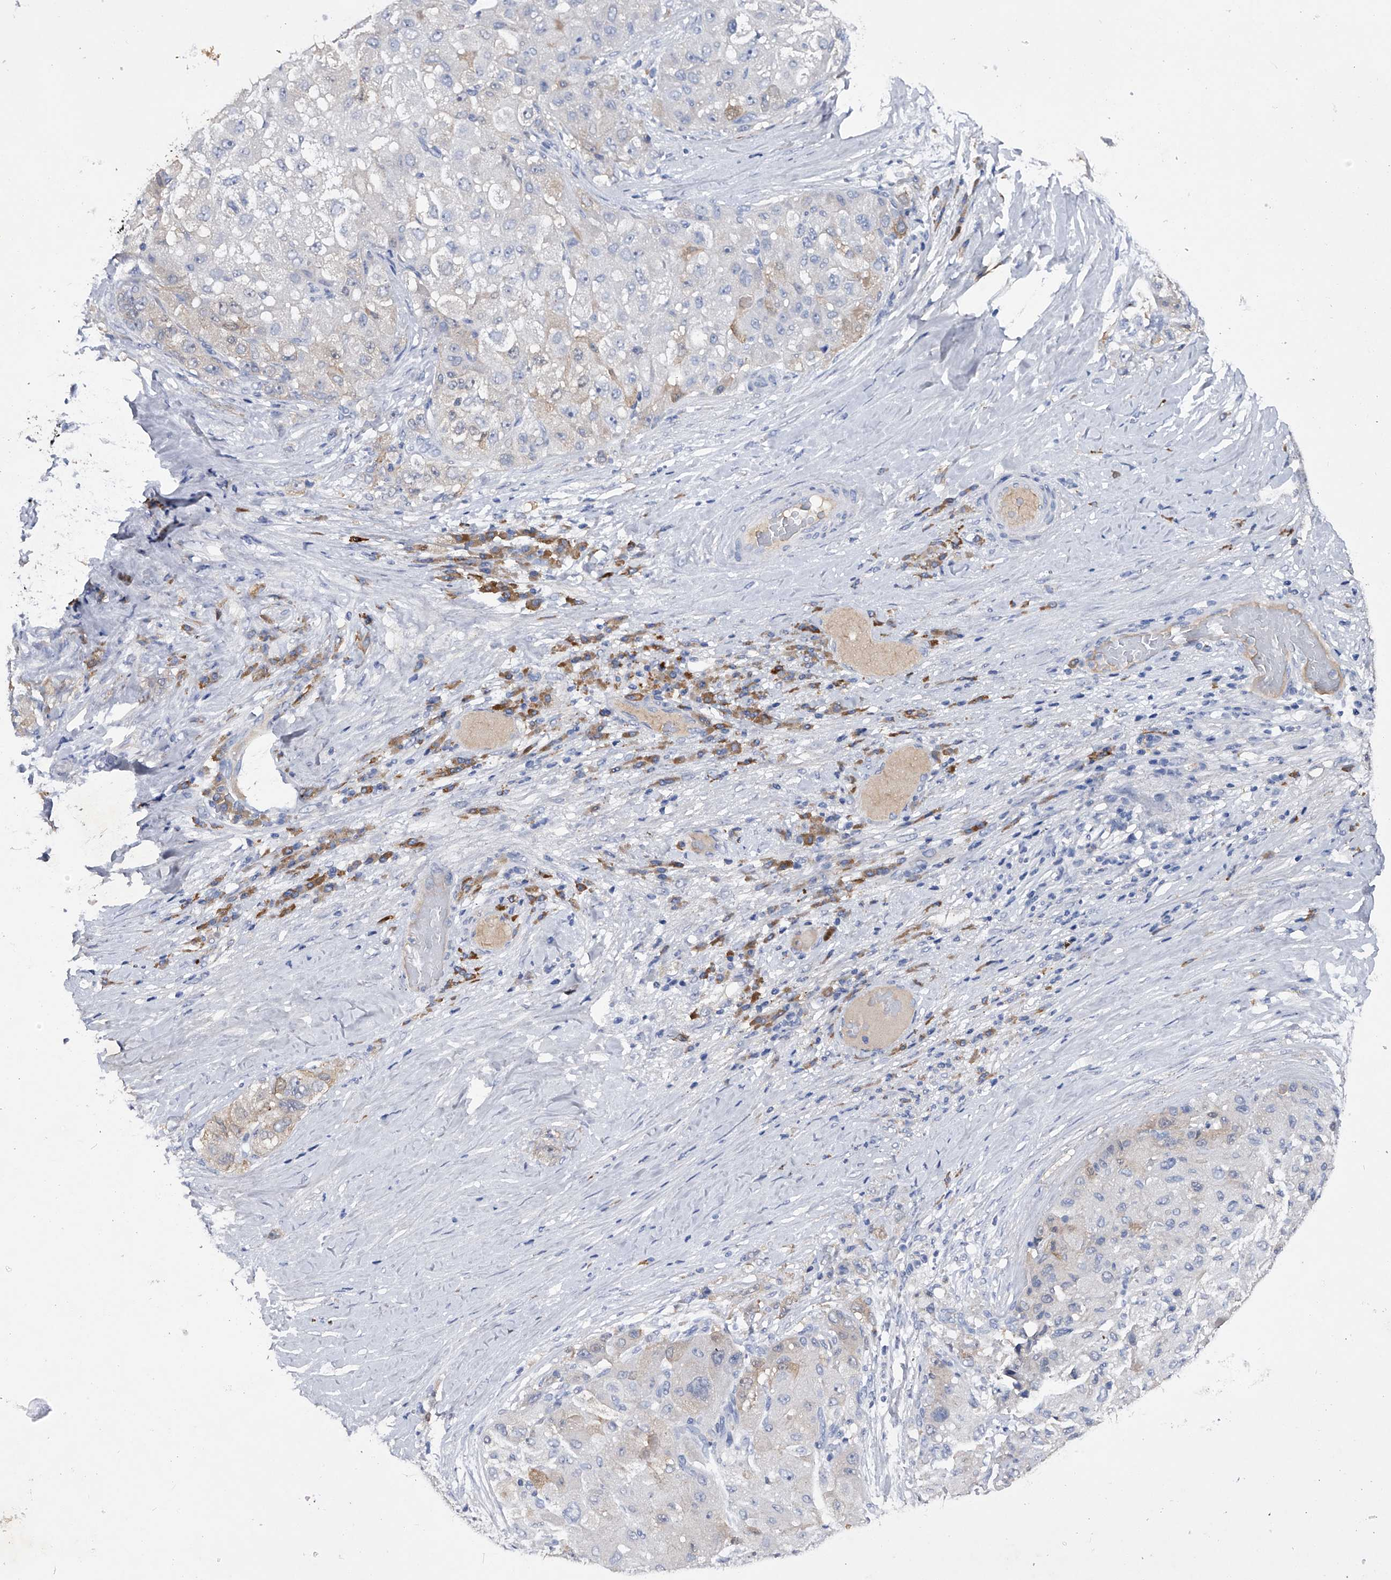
{"staining": {"intensity": "negative", "quantity": "none", "location": "none"}, "tissue": "liver cancer", "cell_type": "Tumor cells", "image_type": "cancer", "snomed": [{"axis": "morphology", "description": "Carcinoma, Hepatocellular, NOS"}, {"axis": "topography", "description": "Liver"}], "caption": "DAB immunohistochemical staining of human liver cancer (hepatocellular carcinoma) demonstrates no significant positivity in tumor cells.", "gene": "ASNS", "patient": {"sex": "male", "age": 80}}